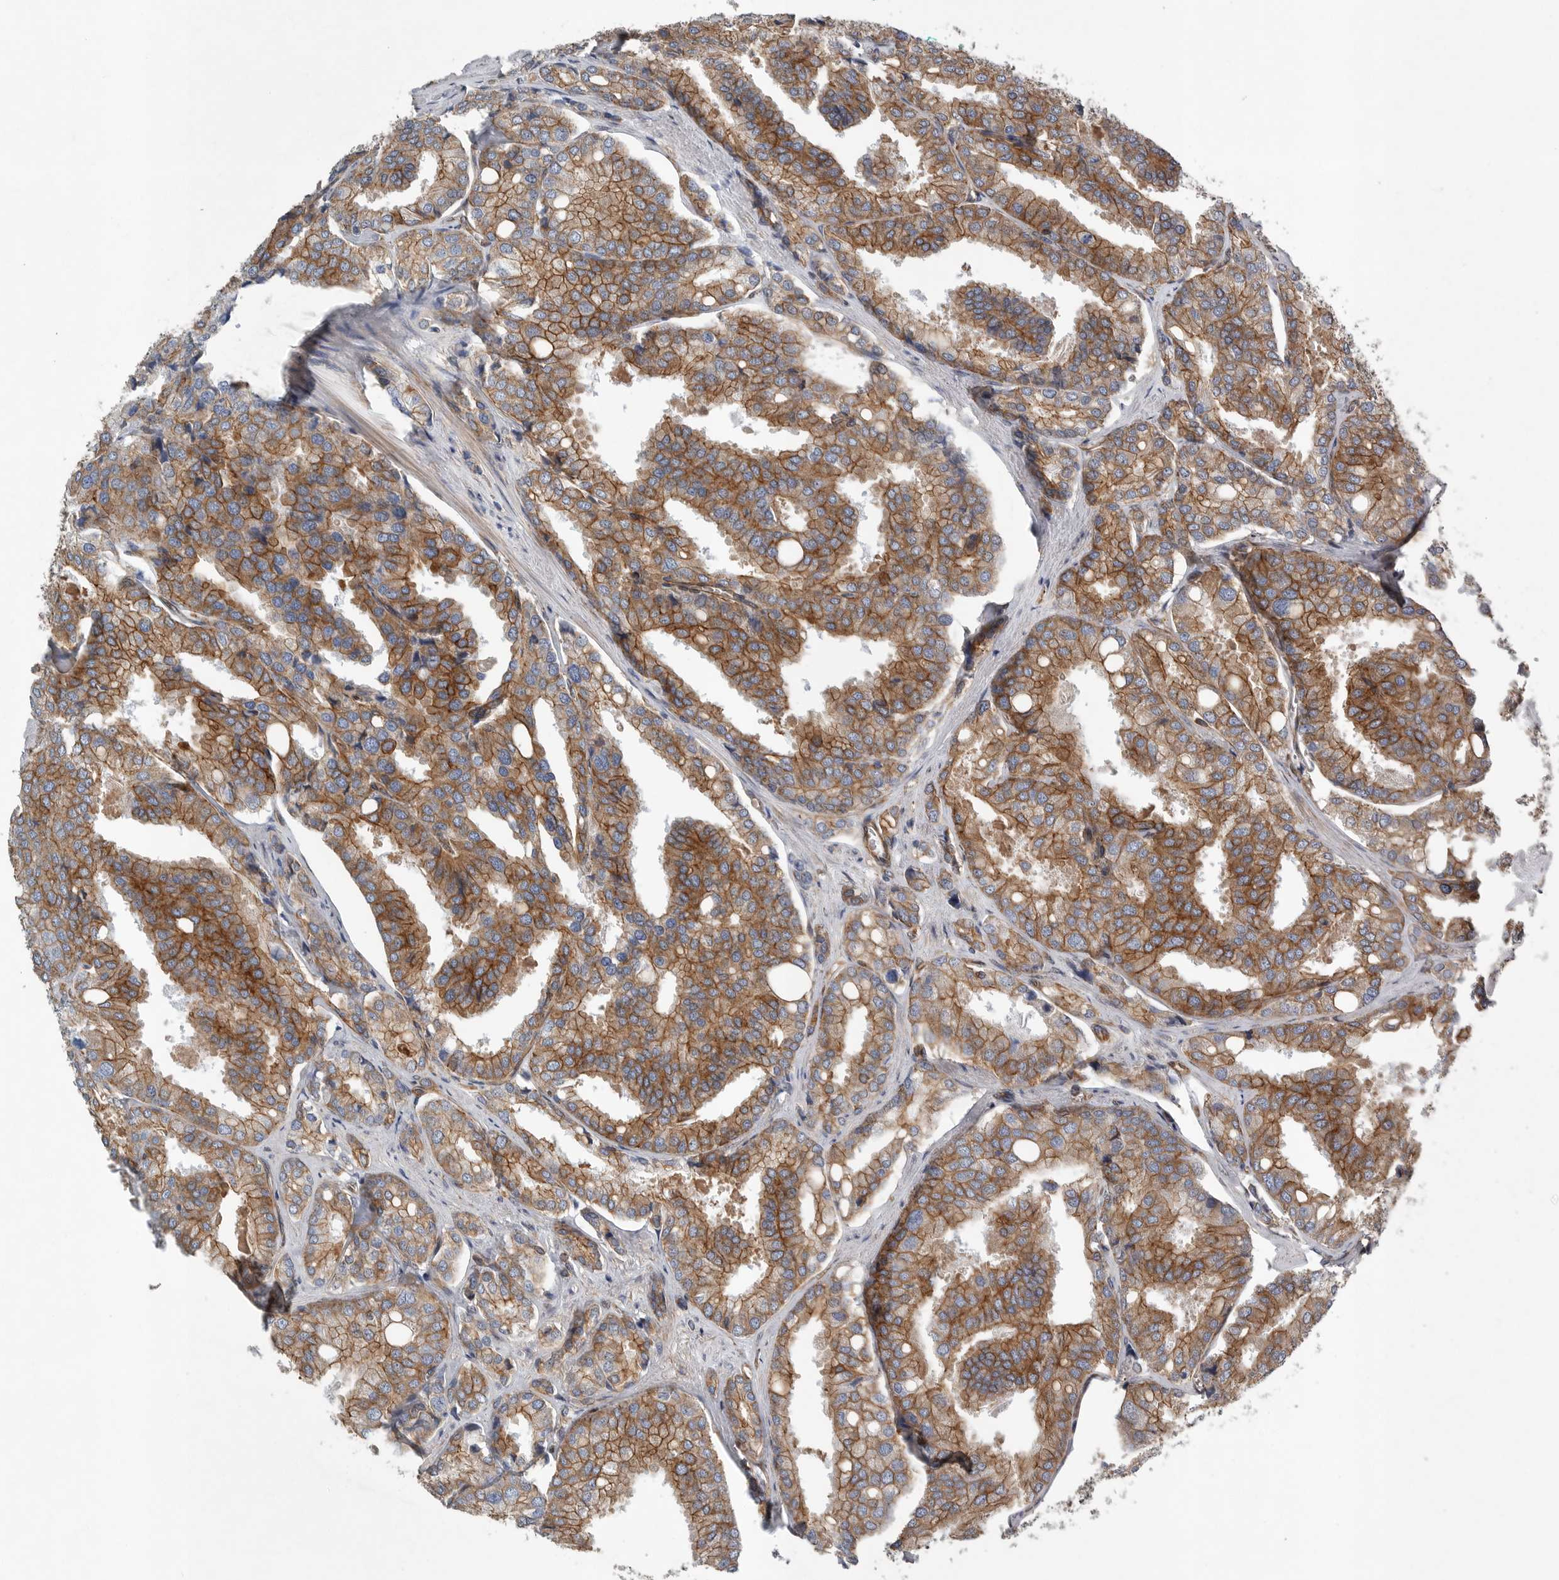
{"staining": {"intensity": "moderate", "quantity": ">75%", "location": "cytoplasmic/membranous"}, "tissue": "prostate cancer", "cell_type": "Tumor cells", "image_type": "cancer", "snomed": [{"axis": "morphology", "description": "Adenocarcinoma, High grade"}, {"axis": "topography", "description": "Prostate"}], "caption": "This photomicrograph demonstrates immunohistochemistry (IHC) staining of prostate adenocarcinoma (high-grade), with medium moderate cytoplasmic/membranous expression in approximately >75% of tumor cells.", "gene": "PLEC", "patient": {"sex": "male", "age": 50}}